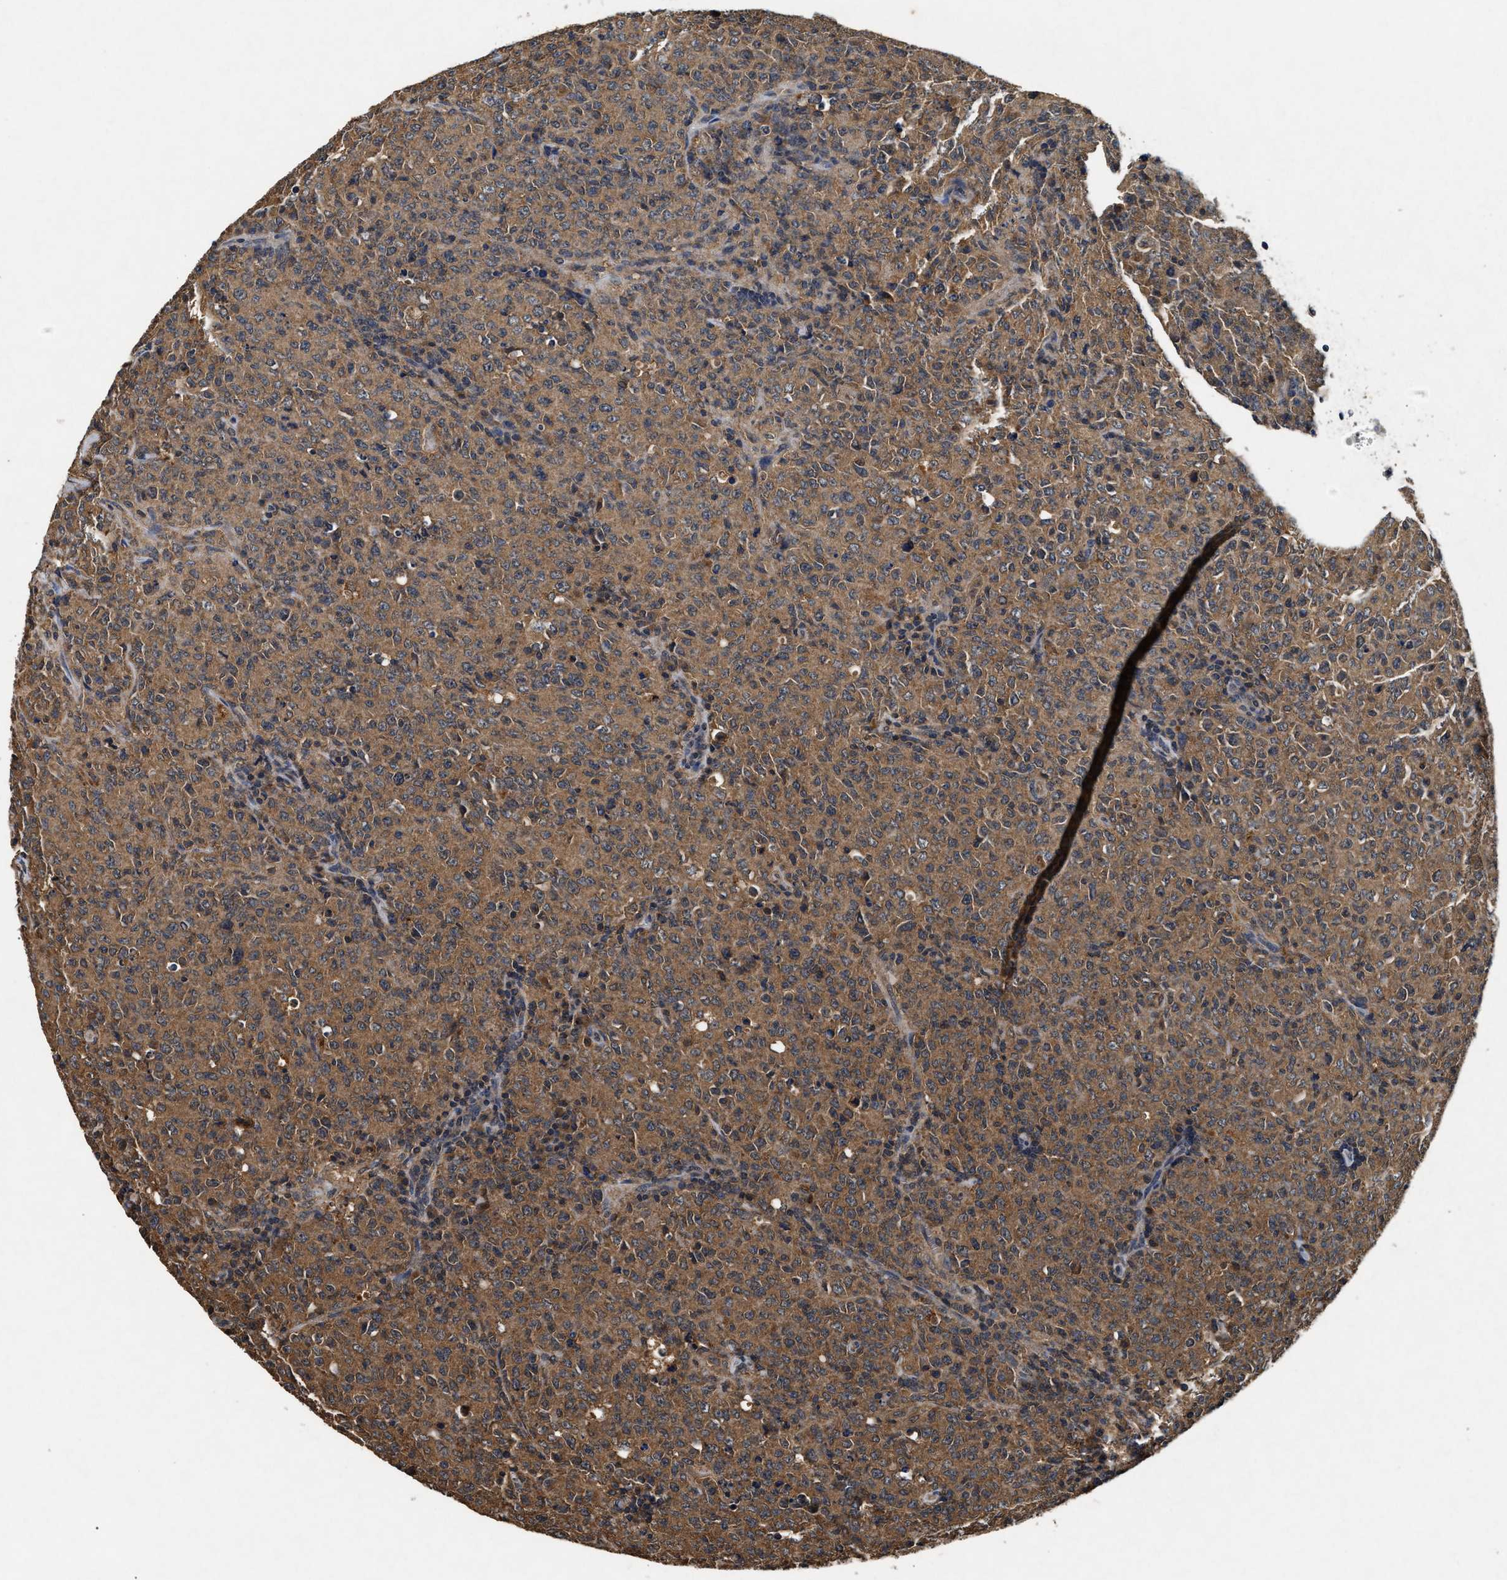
{"staining": {"intensity": "moderate", "quantity": ">75%", "location": "cytoplasmic/membranous"}, "tissue": "lymphoma", "cell_type": "Tumor cells", "image_type": "cancer", "snomed": [{"axis": "morphology", "description": "Malignant lymphoma, non-Hodgkin's type, High grade"}, {"axis": "topography", "description": "Tonsil"}], "caption": "There is medium levels of moderate cytoplasmic/membranous positivity in tumor cells of lymphoma, as demonstrated by immunohistochemical staining (brown color).", "gene": "PDAP1", "patient": {"sex": "female", "age": 36}}